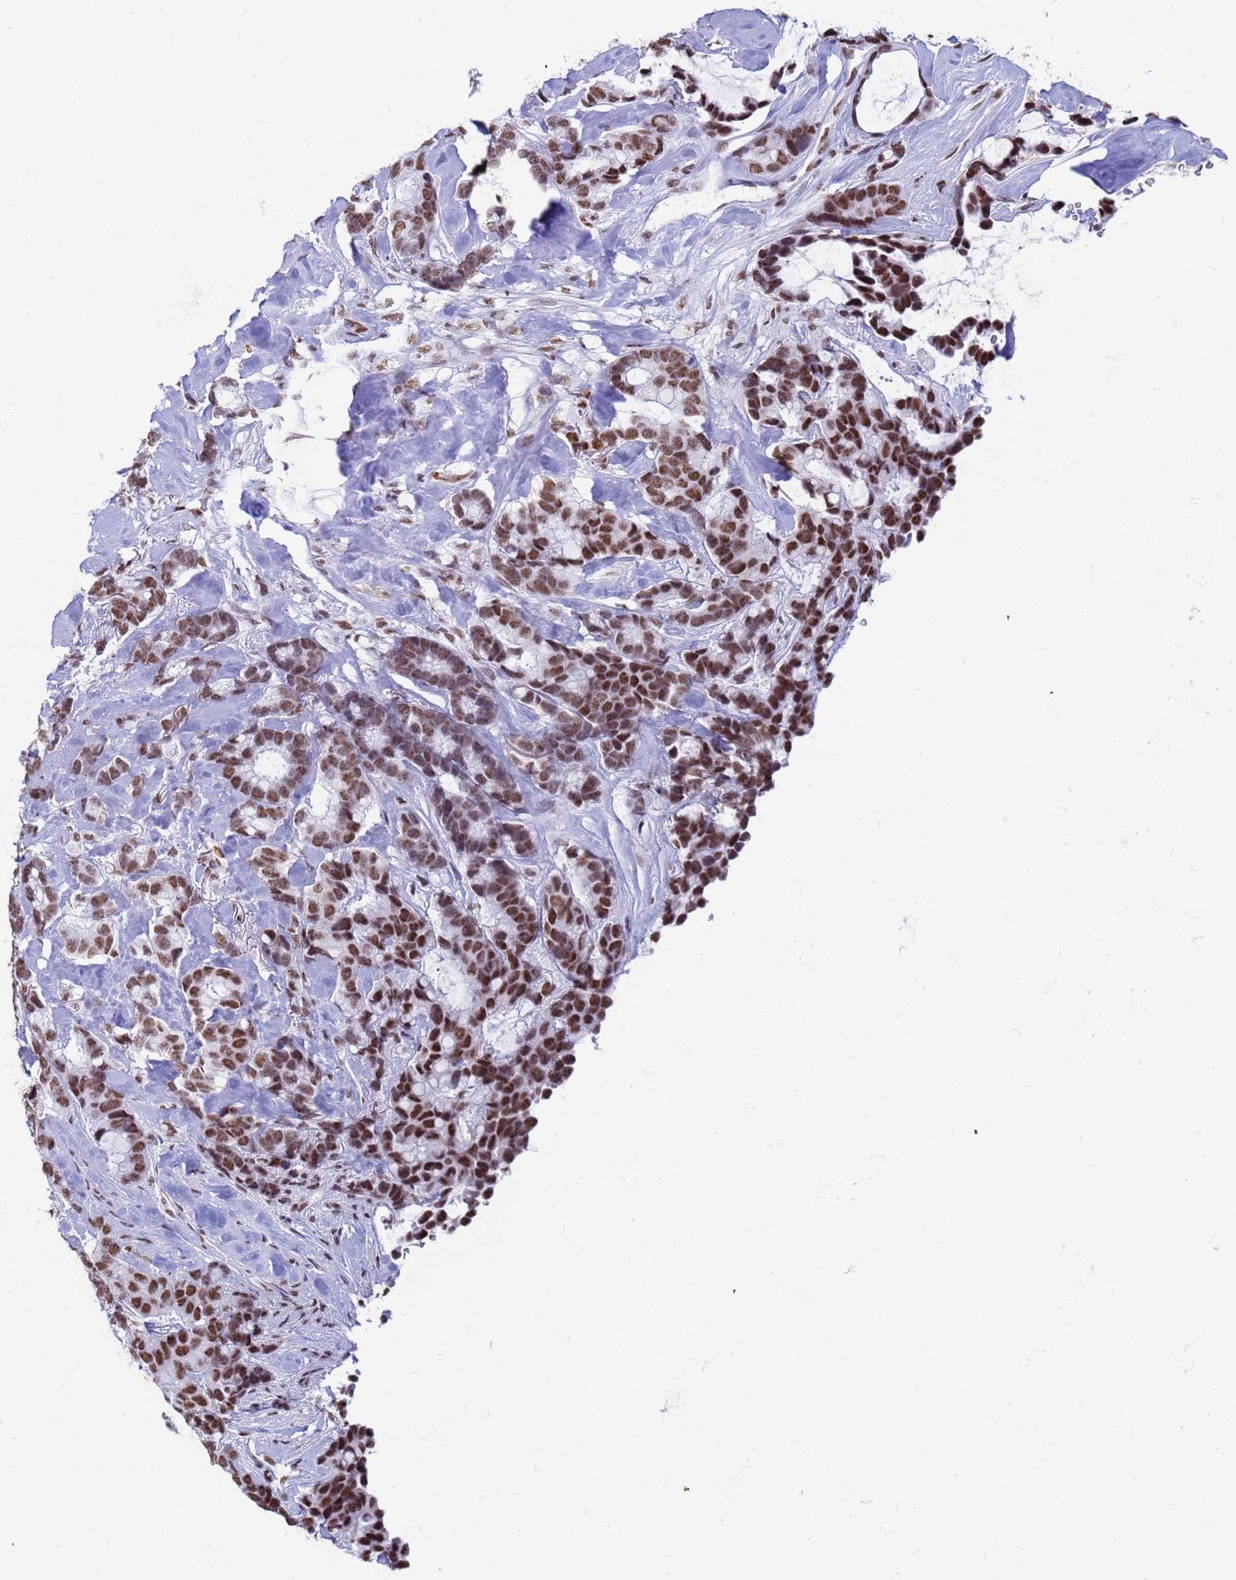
{"staining": {"intensity": "moderate", "quantity": ">75%", "location": "nuclear"}, "tissue": "breast cancer", "cell_type": "Tumor cells", "image_type": "cancer", "snomed": [{"axis": "morphology", "description": "Duct carcinoma"}, {"axis": "topography", "description": "Breast"}], "caption": "The immunohistochemical stain shows moderate nuclear expression in tumor cells of infiltrating ductal carcinoma (breast) tissue. The staining was performed using DAB (3,3'-diaminobenzidine) to visualize the protein expression in brown, while the nuclei were stained in blue with hematoxylin (Magnification: 20x).", "gene": "FAM170B", "patient": {"sex": "female", "age": 87}}